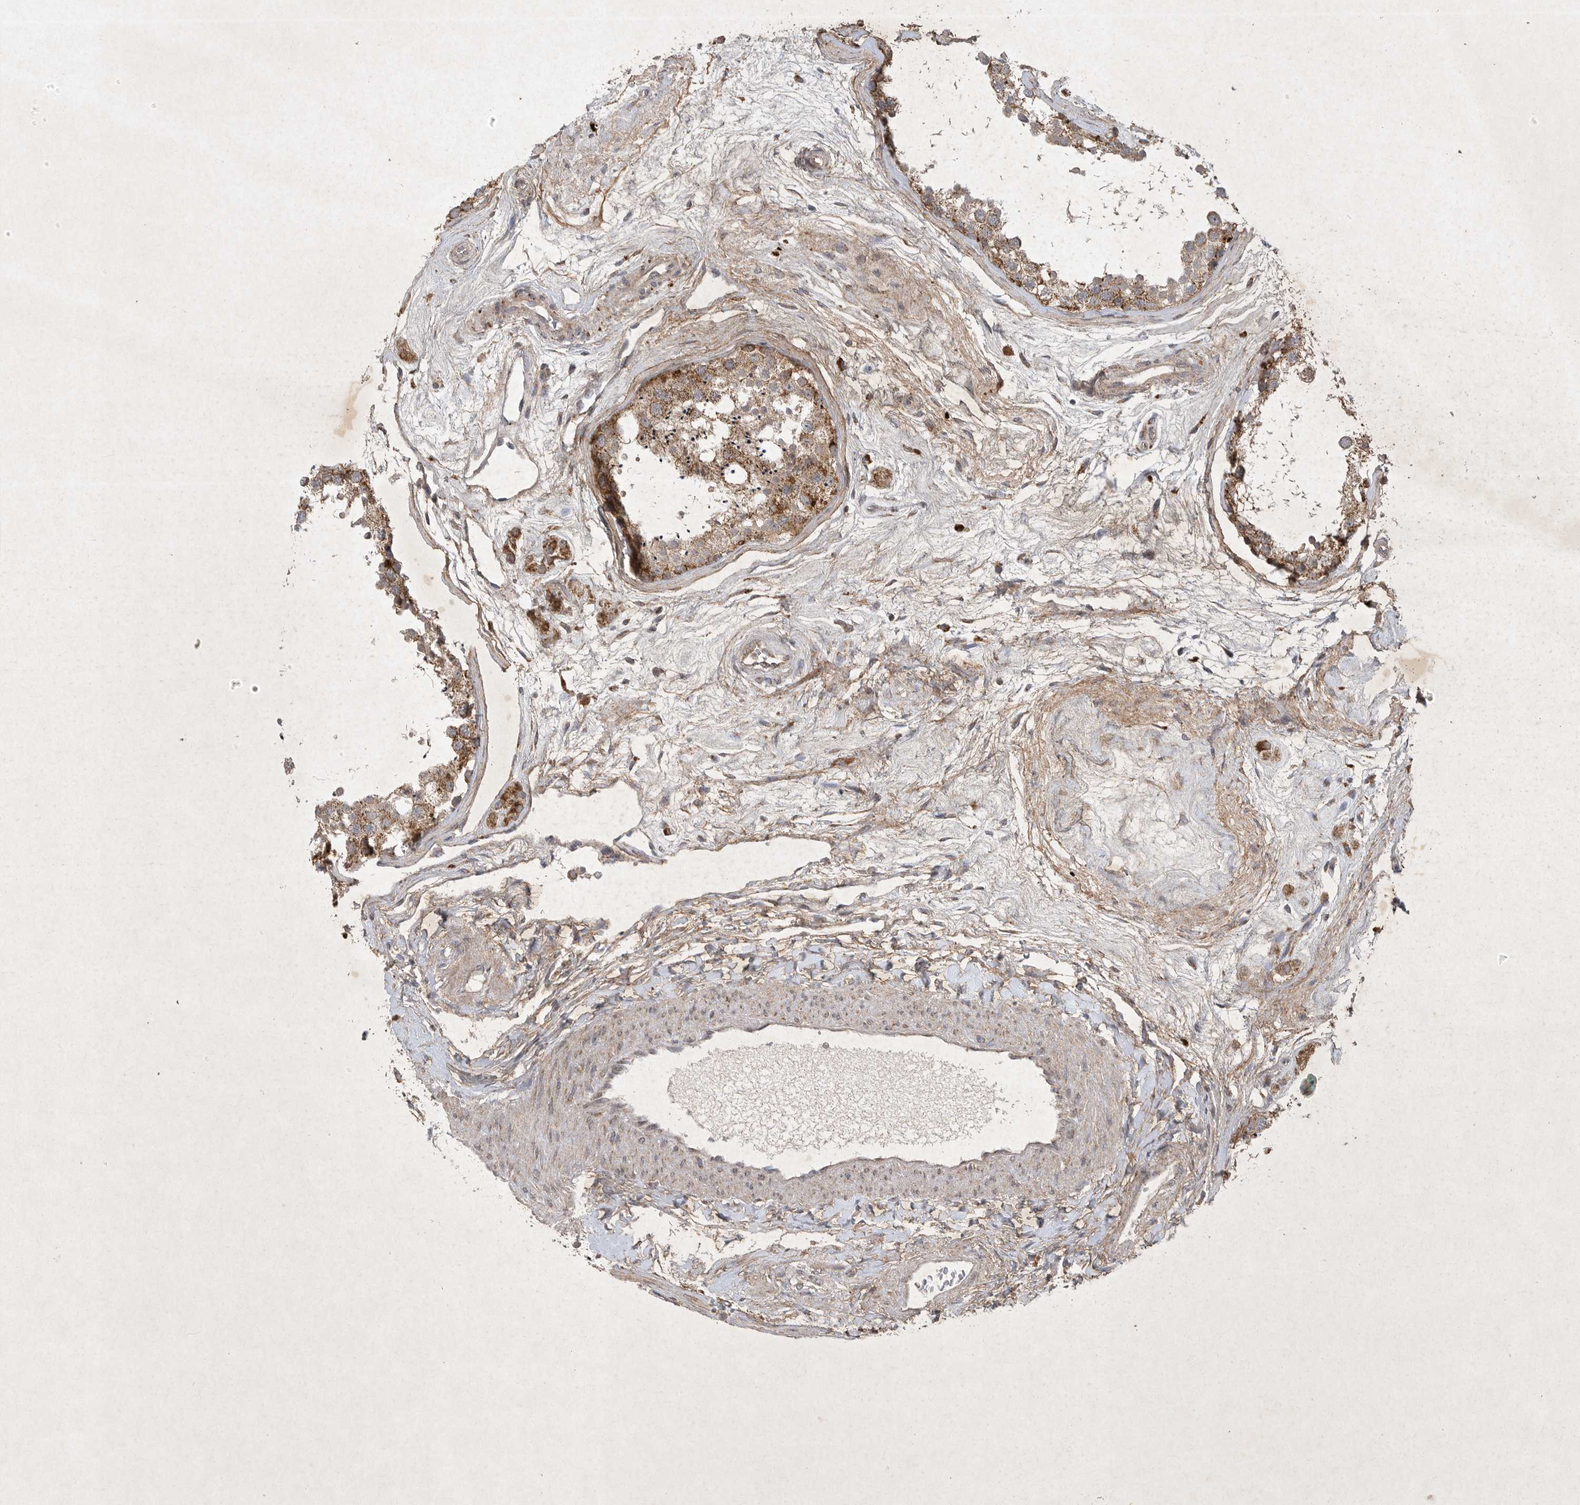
{"staining": {"intensity": "moderate", "quantity": ">75%", "location": "cytoplasmic/membranous"}, "tissue": "testis", "cell_type": "Cells in seminiferous ducts", "image_type": "normal", "snomed": [{"axis": "morphology", "description": "Normal tissue, NOS"}, {"axis": "topography", "description": "Testis"}], "caption": "A medium amount of moderate cytoplasmic/membranous expression is seen in approximately >75% of cells in seminiferous ducts in unremarkable testis. The staining is performed using DAB brown chromogen to label protein expression. The nuclei are counter-stained blue using hematoxylin.", "gene": "DDR1", "patient": {"sex": "male", "age": 56}}